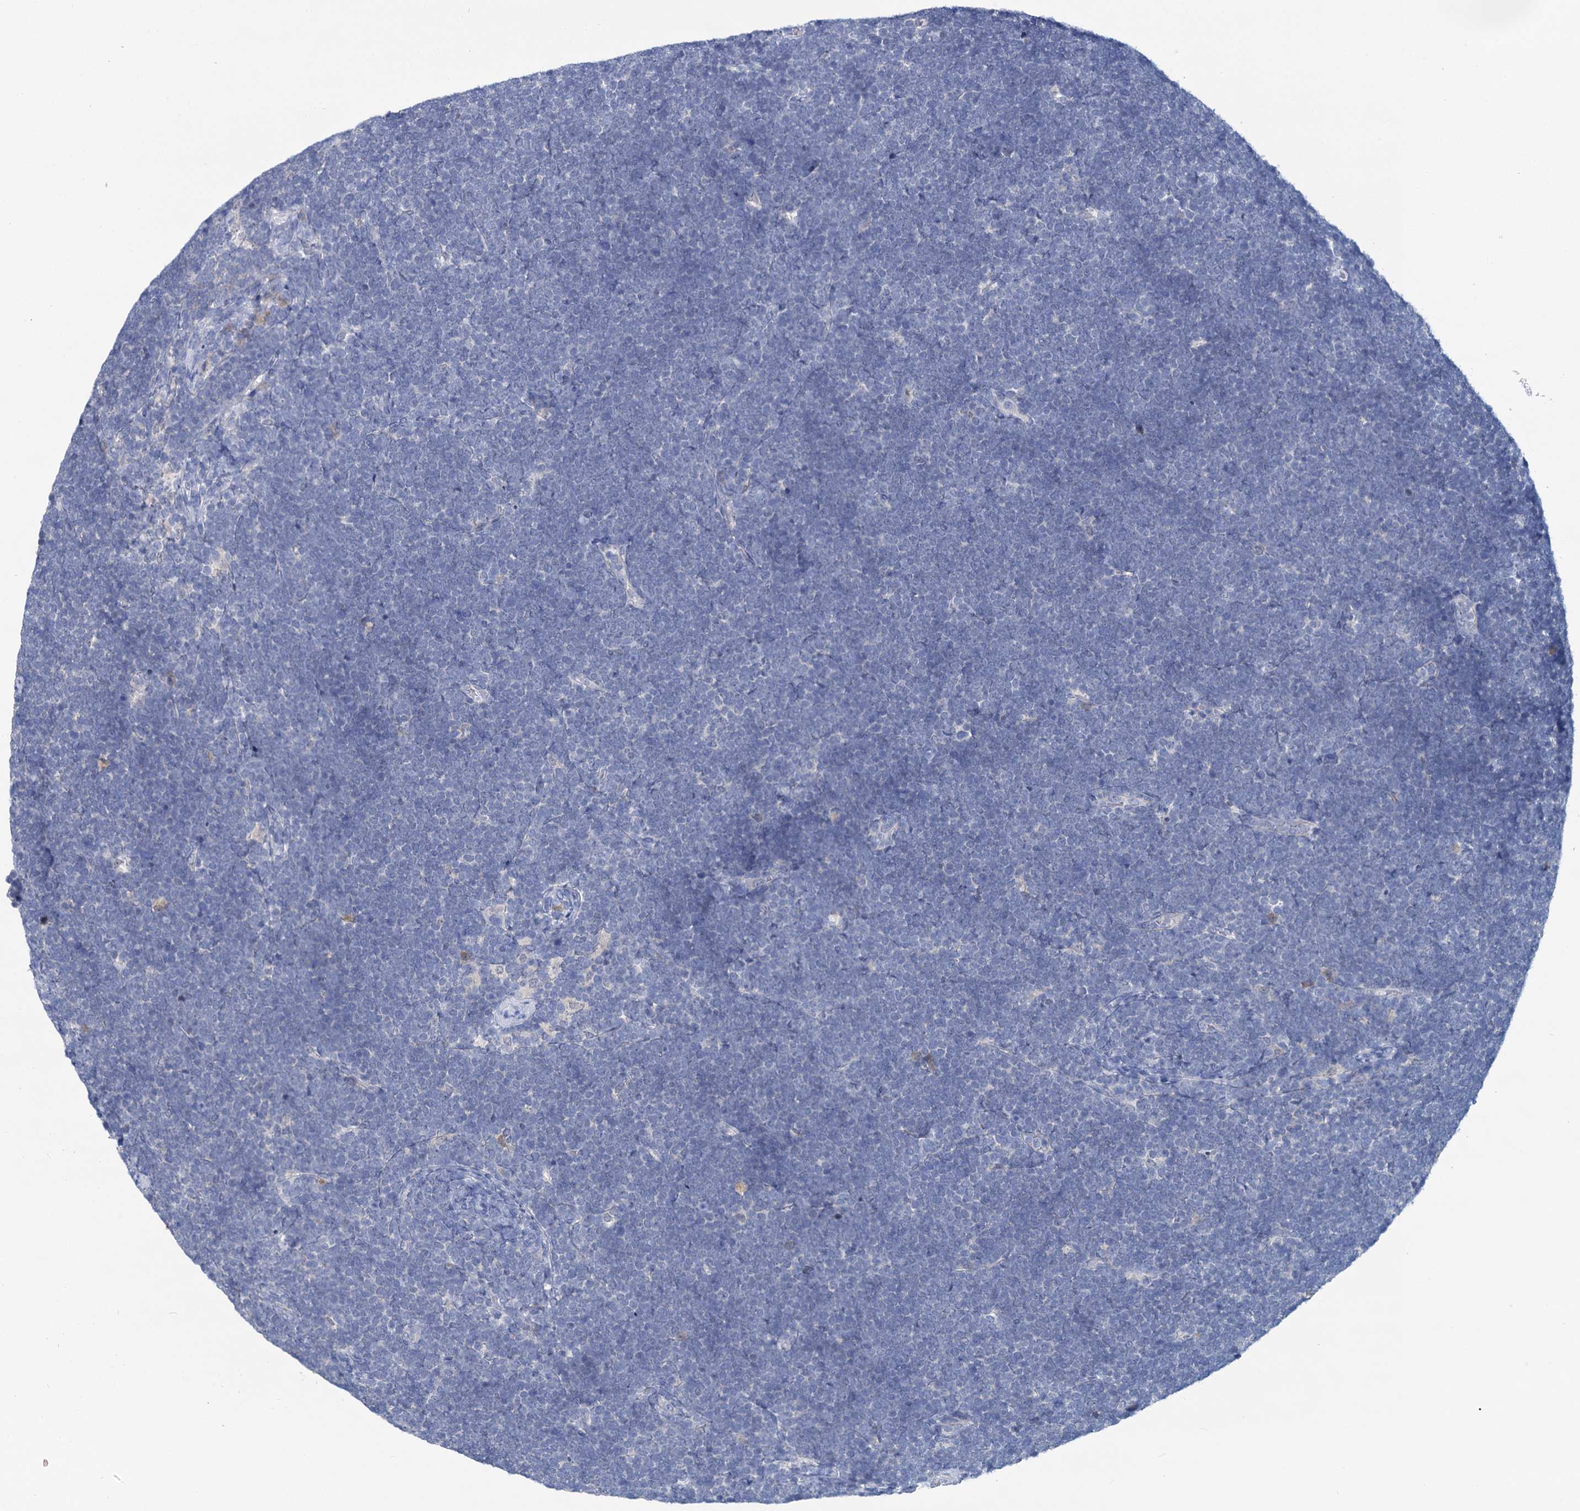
{"staining": {"intensity": "negative", "quantity": "none", "location": "none"}, "tissue": "lymphoma", "cell_type": "Tumor cells", "image_type": "cancer", "snomed": [{"axis": "morphology", "description": "Malignant lymphoma, non-Hodgkin's type, High grade"}, {"axis": "topography", "description": "Lymph node"}], "caption": "IHC image of human lymphoma stained for a protein (brown), which shows no expression in tumor cells. The staining is performed using DAB (3,3'-diaminobenzidine) brown chromogen with nuclei counter-stained in using hematoxylin.", "gene": "ANKRD42", "patient": {"sex": "male", "age": 13}}